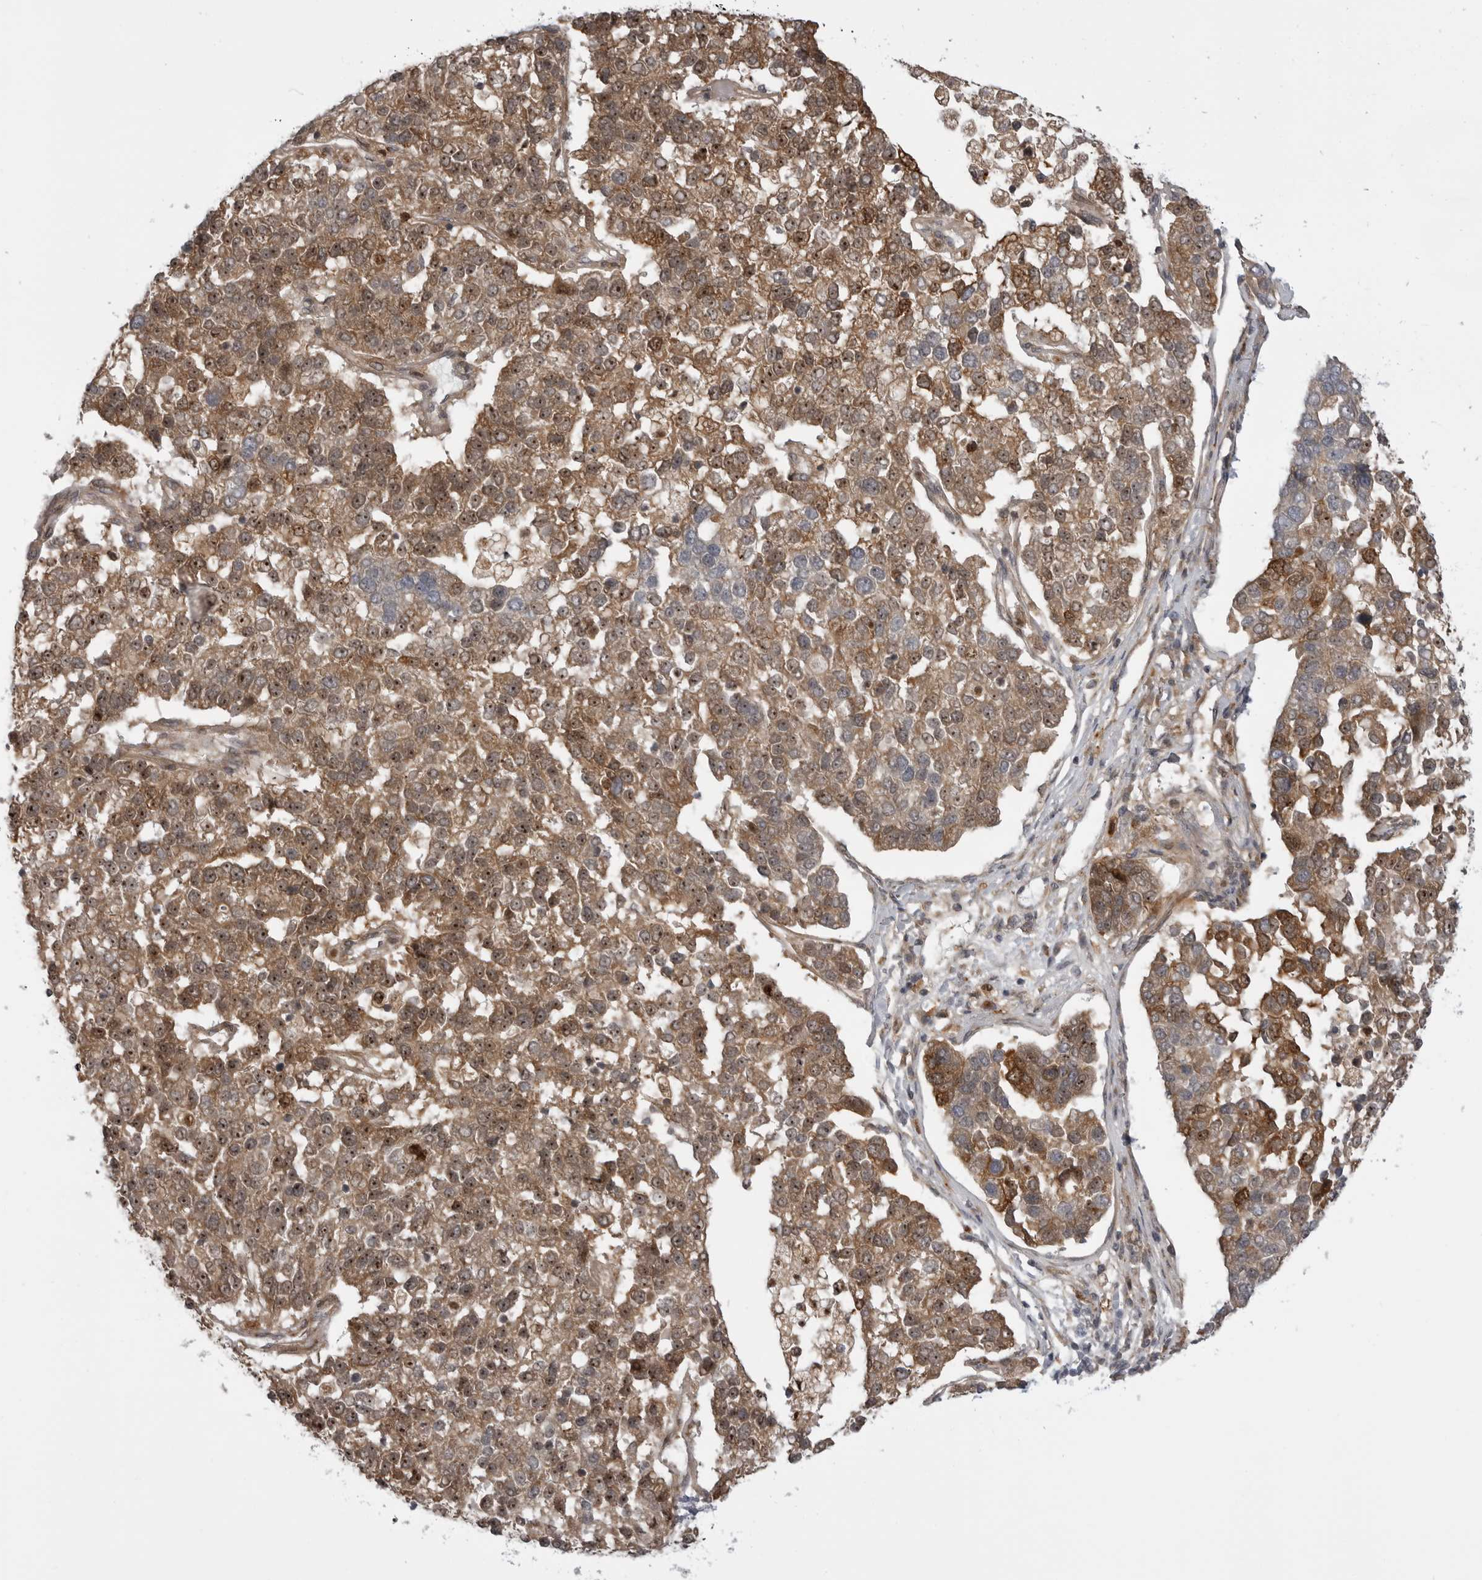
{"staining": {"intensity": "moderate", "quantity": ">75%", "location": "cytoplasmic/membranous,nuclear"}, "tissue": "pancreatic cancer", "cell_type": "Tumor cells", "image_type": "cancer", "snomed": [{"axis": "morphology", "description": "Adenocarcinoma, NOS"}, {"axis": "topography", "description": "Pancreas"}], "caption": "High-magnification brightfield microscopy of pancreatic cancer (adenocarcinoma) stained with DAB (3,3'-diaminobenzidine) (brown) and counterstained with hematoxylin (blue). tumor cells exhibit moderate cytoplasmic/membranous and nuclear positivity is present in about>75% of cells.", "gene": "LRRC45", "patient": {"sex": "female", "age": 61}}